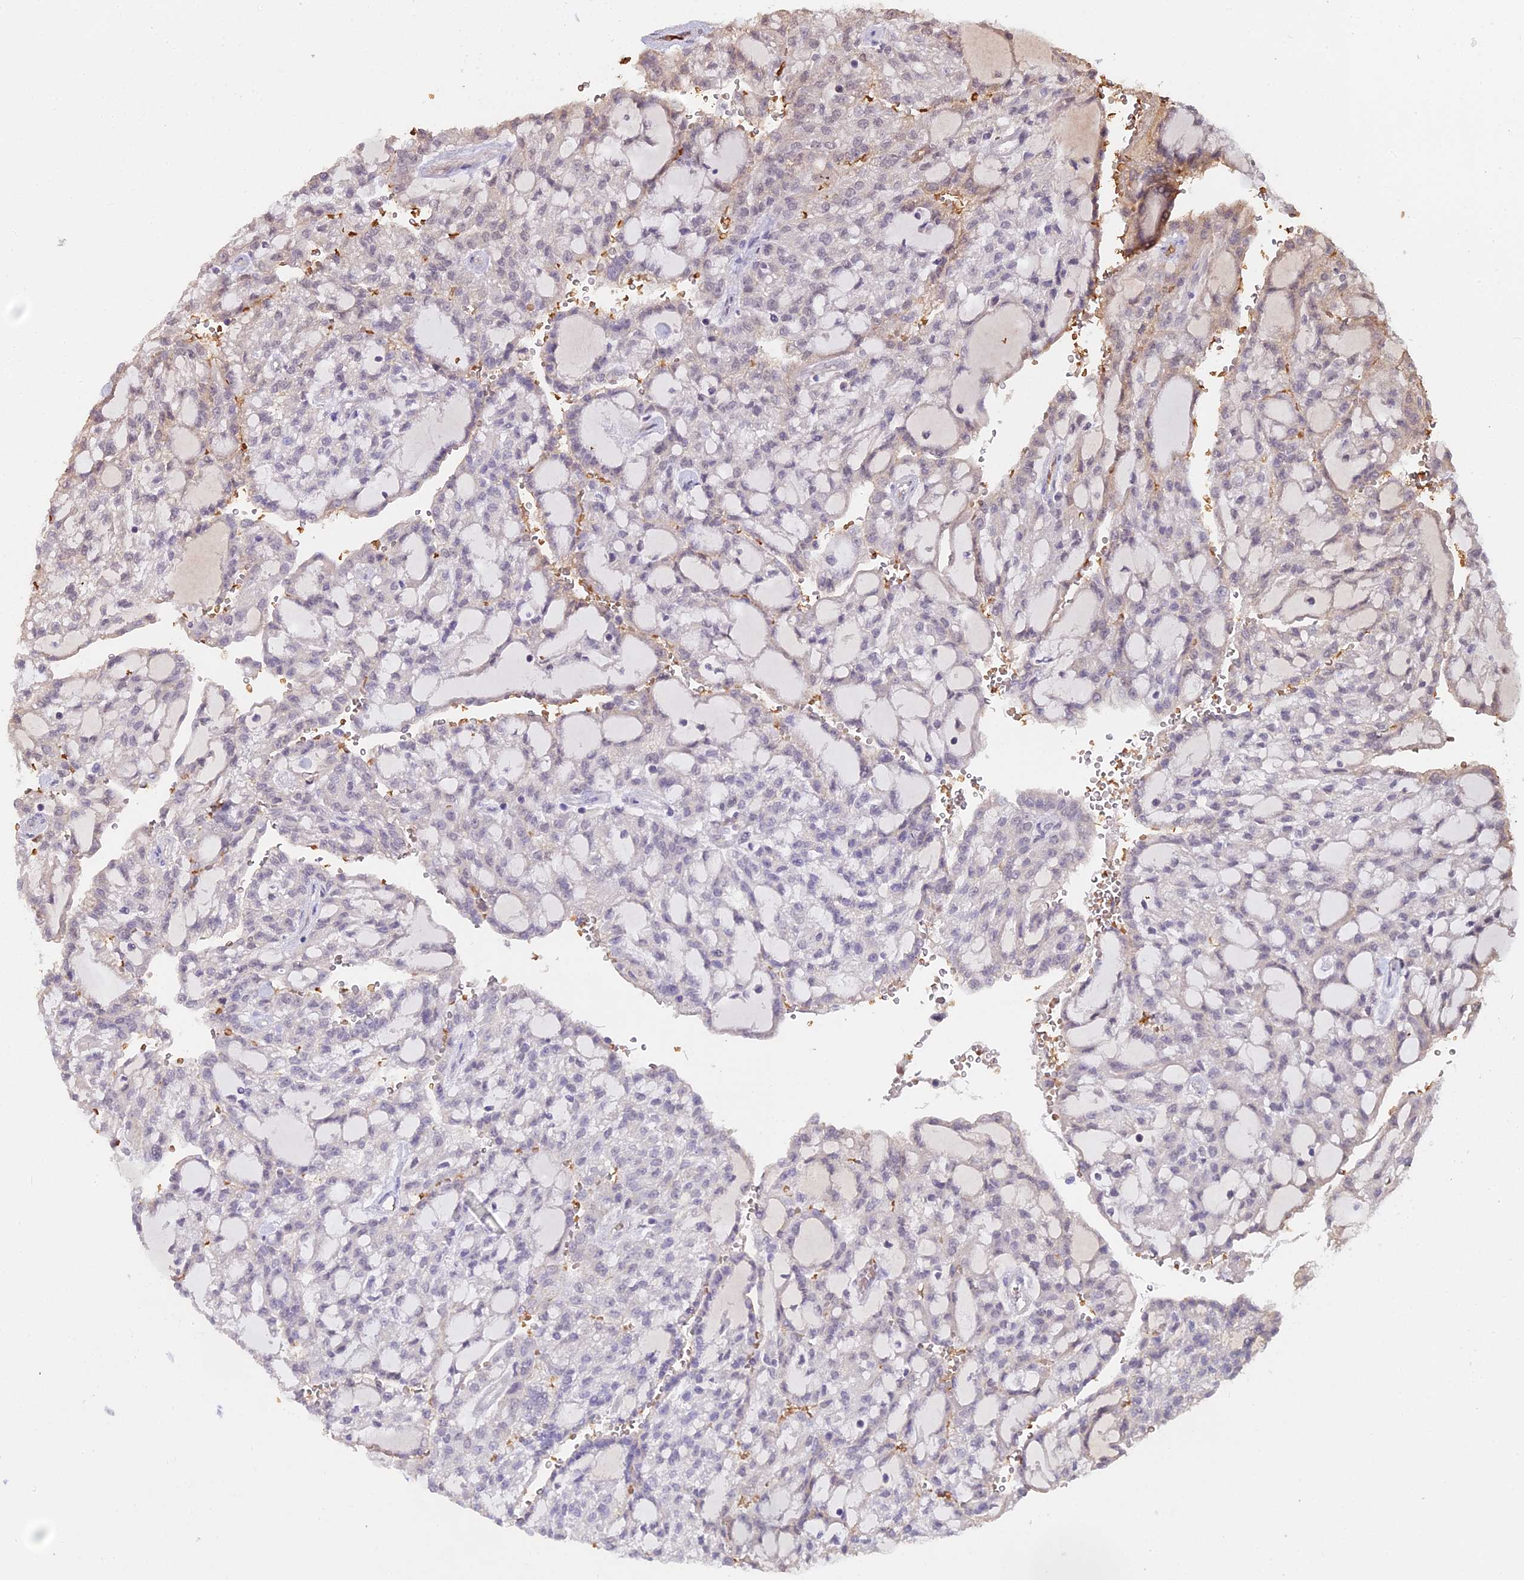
{"staining": {"intensity": "negative", "quantity": "none", "location": "none"}, "tissue": "renal cancer", "cell_type": "Tumor cells", "image_type": "cancer", "snomed": [{"axis": "morphology", "description": "Adenocarcinoma, NOS"}, {"axis": "topography", "description": "Kidney"}], "caption": "Immunohistochemistry (IHC) photomicrograph of renal cancer (adenocarcinoma) stained for a protein (brown), which reveals no staining in tumor cells. The staining is performed using DAB (3,3'-diaminobenzidine) brown chromogen with nuclei counter-stained in using hematoxylin.", "gene": "ZDBF2", "patient": {"sex": "male", "age": 63}}